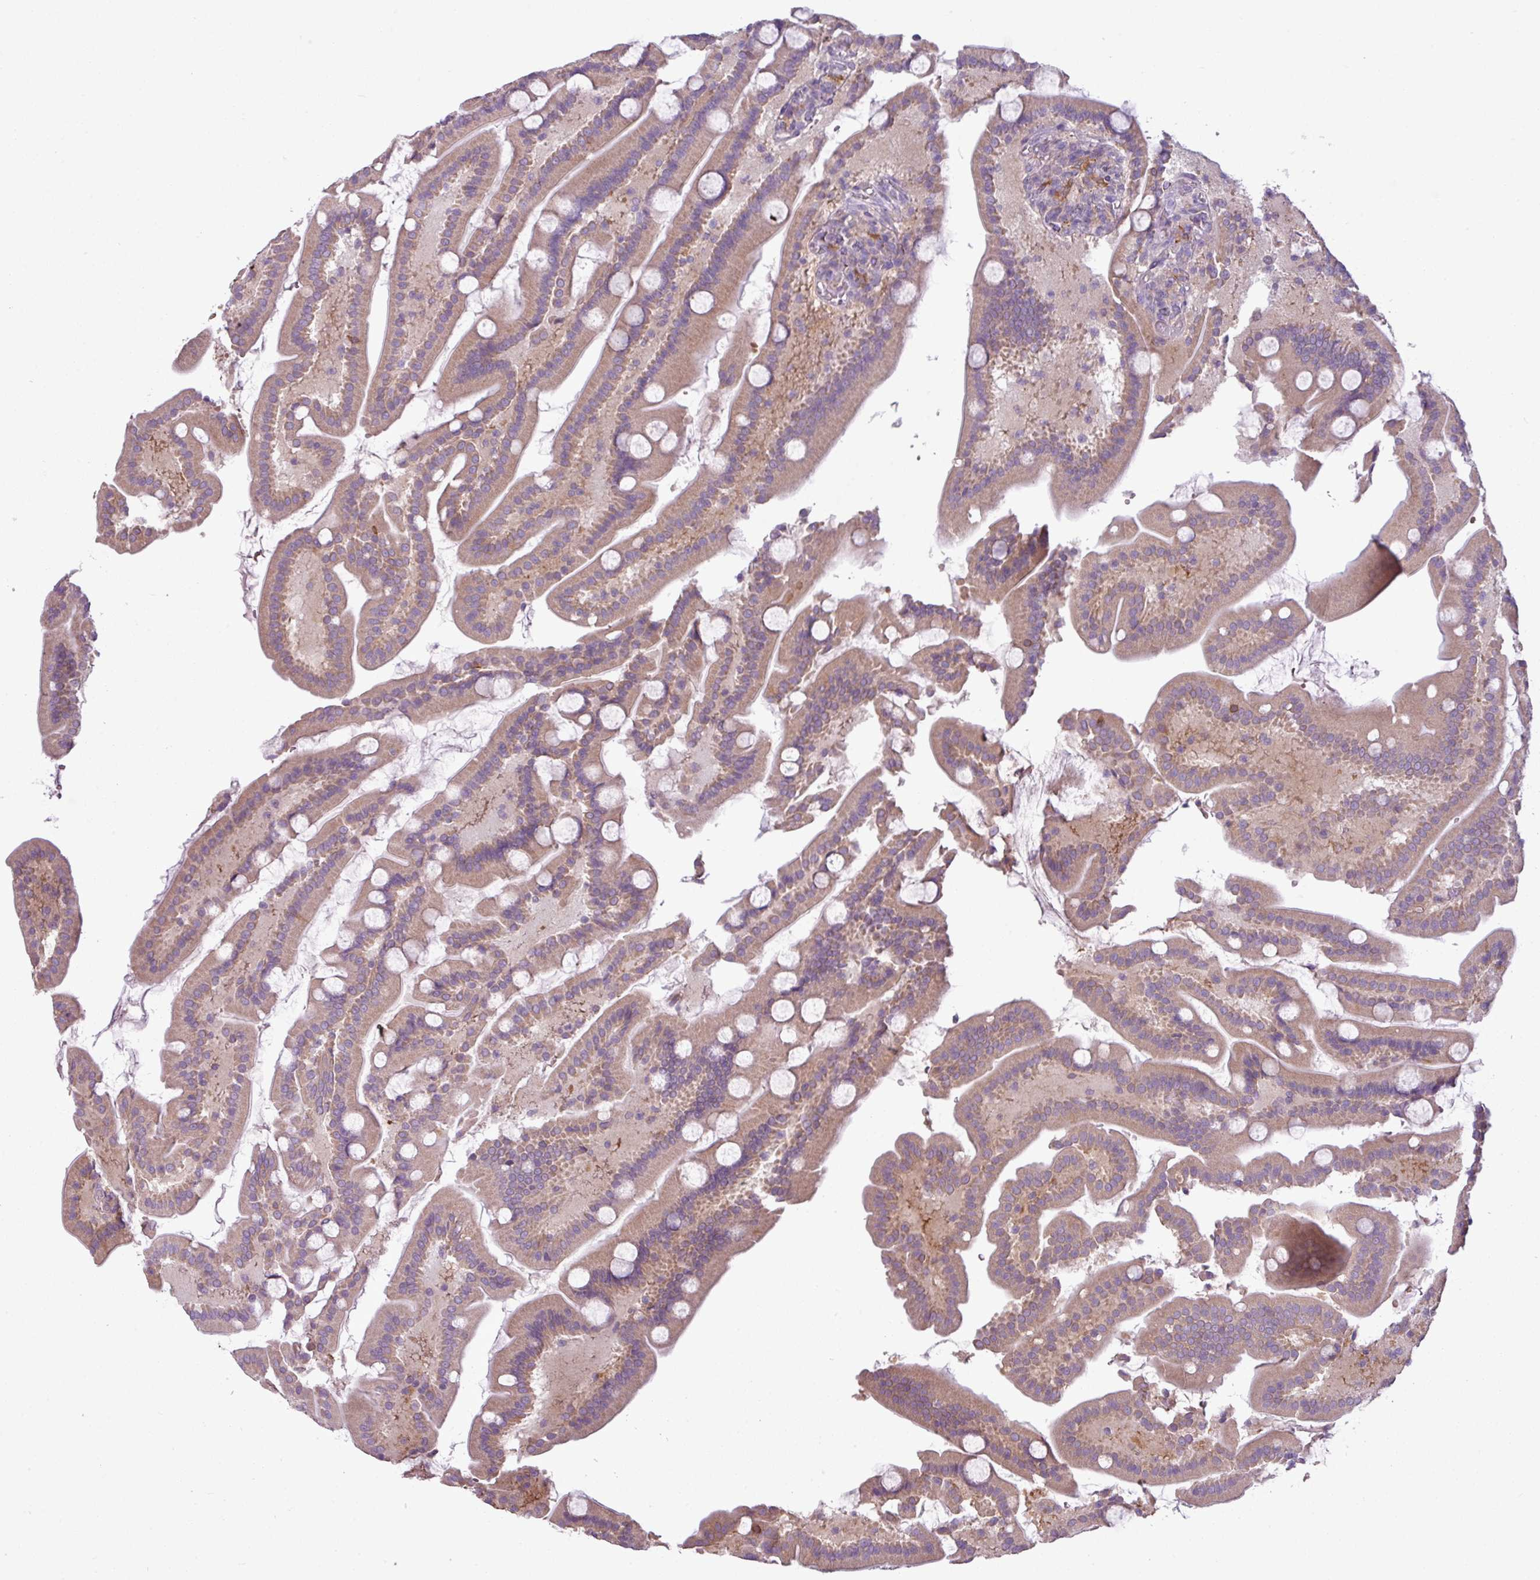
{"staining": {"intensity": "moderate", "quantity": ">75%", "location": "cytoplasmic/membranous"}, "tissue": "duodenum", "cell_type": "Glandular cells", "image_type": "normal", "snomed": [{"axis": "morphology", "description": "Normal tissue, NOS"}, {"axis": "topography", "description": "Duodenum"}], "caption": "Immunohistochemical staining of normal human duodenum displays moderate cytoplasmic/membranous protein positivity in approximately >75% of glandular cells. The protein of interest is stained brown, and the nuclei are stained in blue (DAB IHC with brightfield microscopy, high magnification).", "gene": "CAMK2A", "patient": {"sex": "male", "age": 55}}